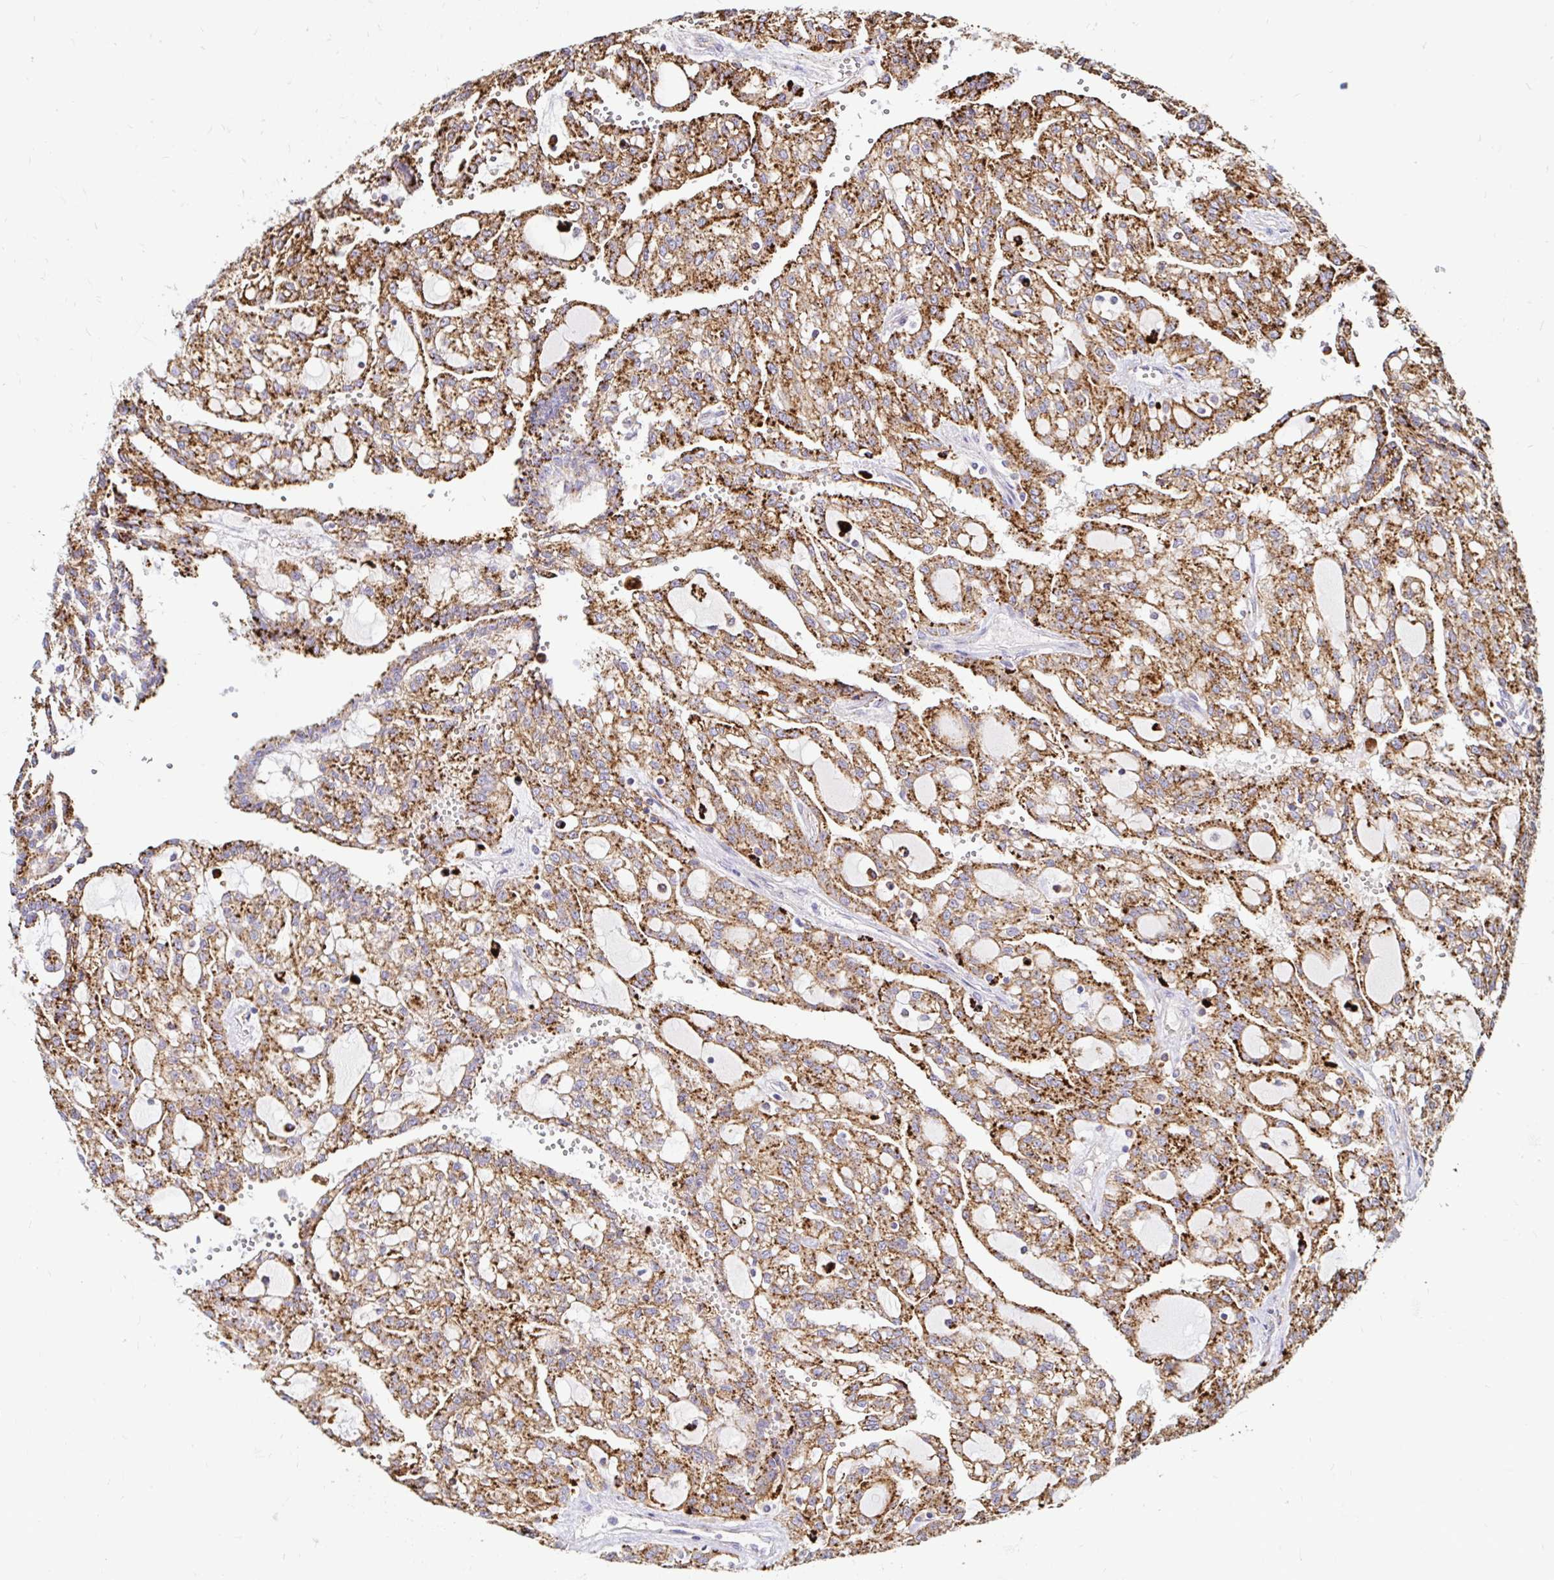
{"staining": {"intensity": "moderate", "quantity": ">75%", "location": "cytoplasmic/membranous"}, "tissue": "renal cancer", "cell_type": "Tumor cells", "image_type": "cancer", "snomed": [{"axis": "morphology", "description": "Adenocarcinoma, NOS"}, {"axis": "topography", "description": "Kidney"}], "caption": "Moderate cytoplasmic/membranous protein staining is seen in about >75% of tumor cells in renal cancer.", "gene": "FUCA1", "patient": {"sex": "male", "age": 63}}